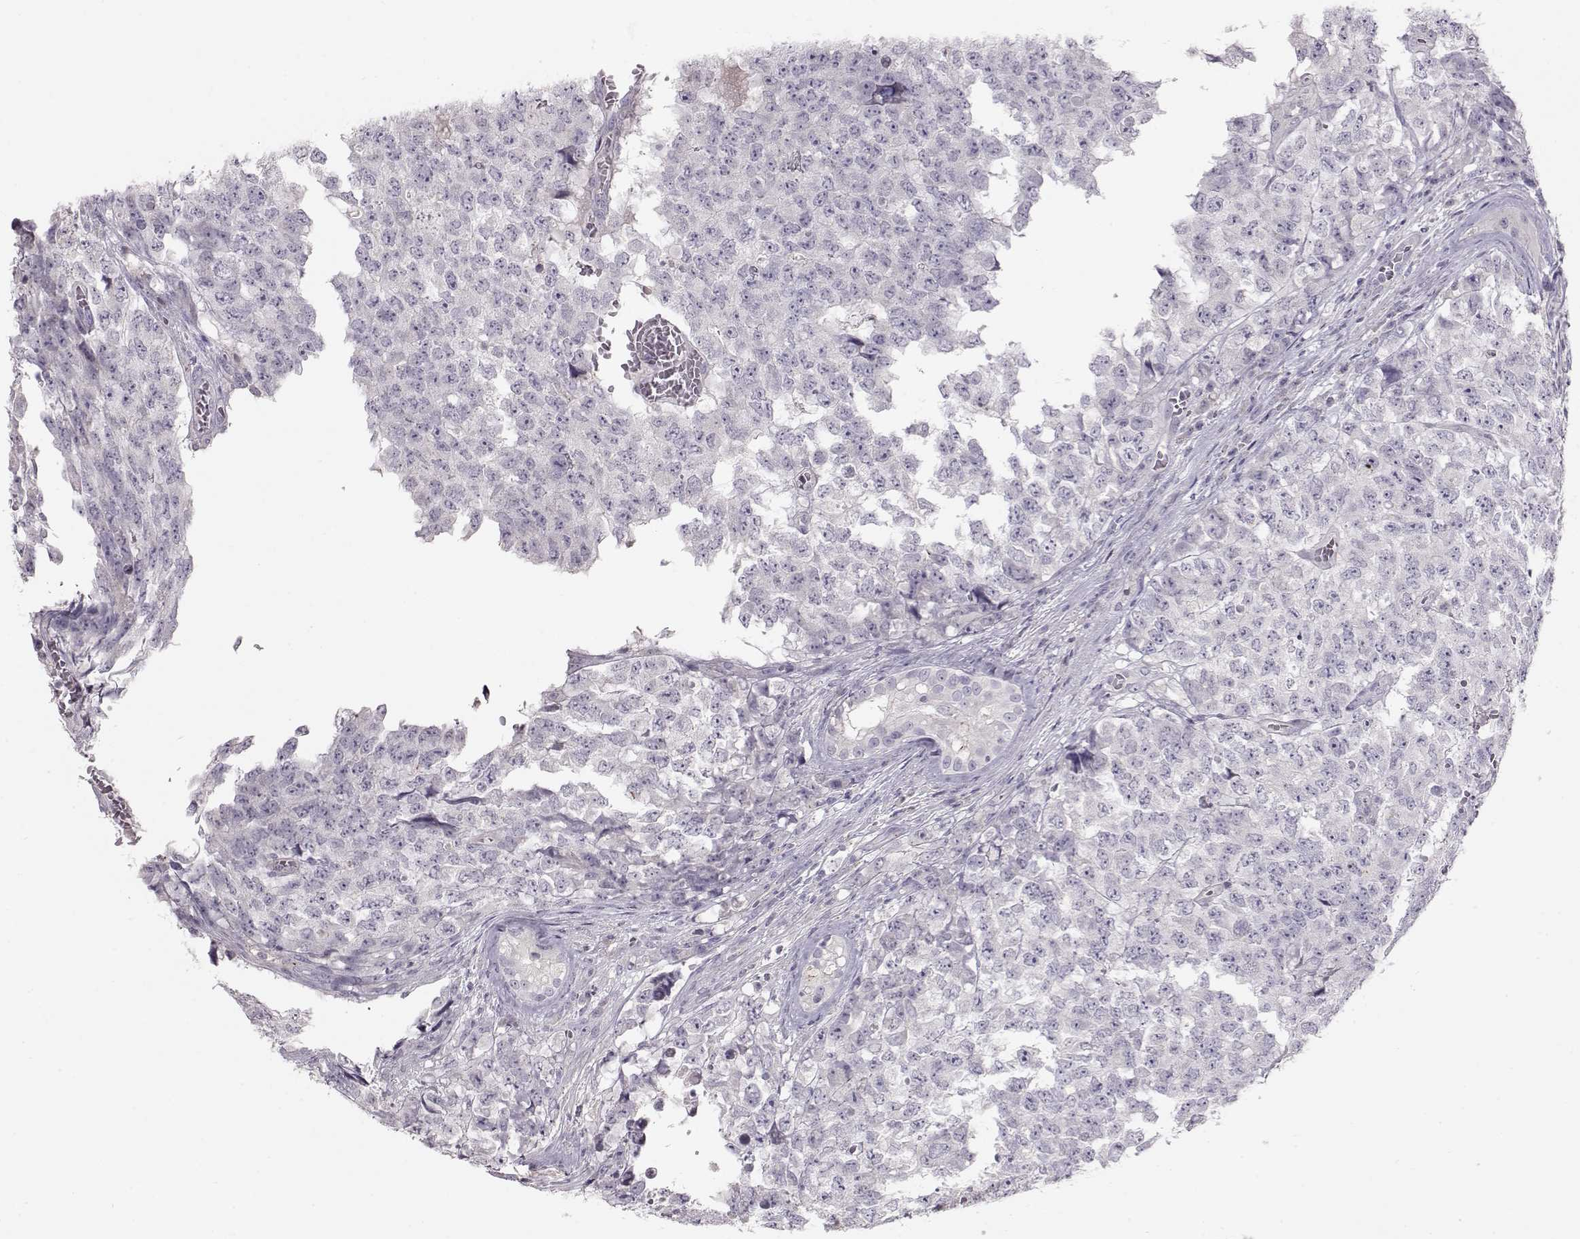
{"staining": {"intensity": "negative", "quantity": "none", "location": "none"}, "tissue": "testis cancer", "cell_type": "Tumor cells", "image_type": "cancer", "snomed": [{"axis": "morphology", "description": "Carcinoma, Embryonal, NOS"}, {"axis": "topography", "description": "Testis"}], "caption": "Immunohistochemistry (IHC) histopathology image of human testis embryonal carcinoma stained for a protein (brown), which shows no positivity in tumor cells.", "gene": "GRK1", "patient": {"sex": "male", "age": 23}}